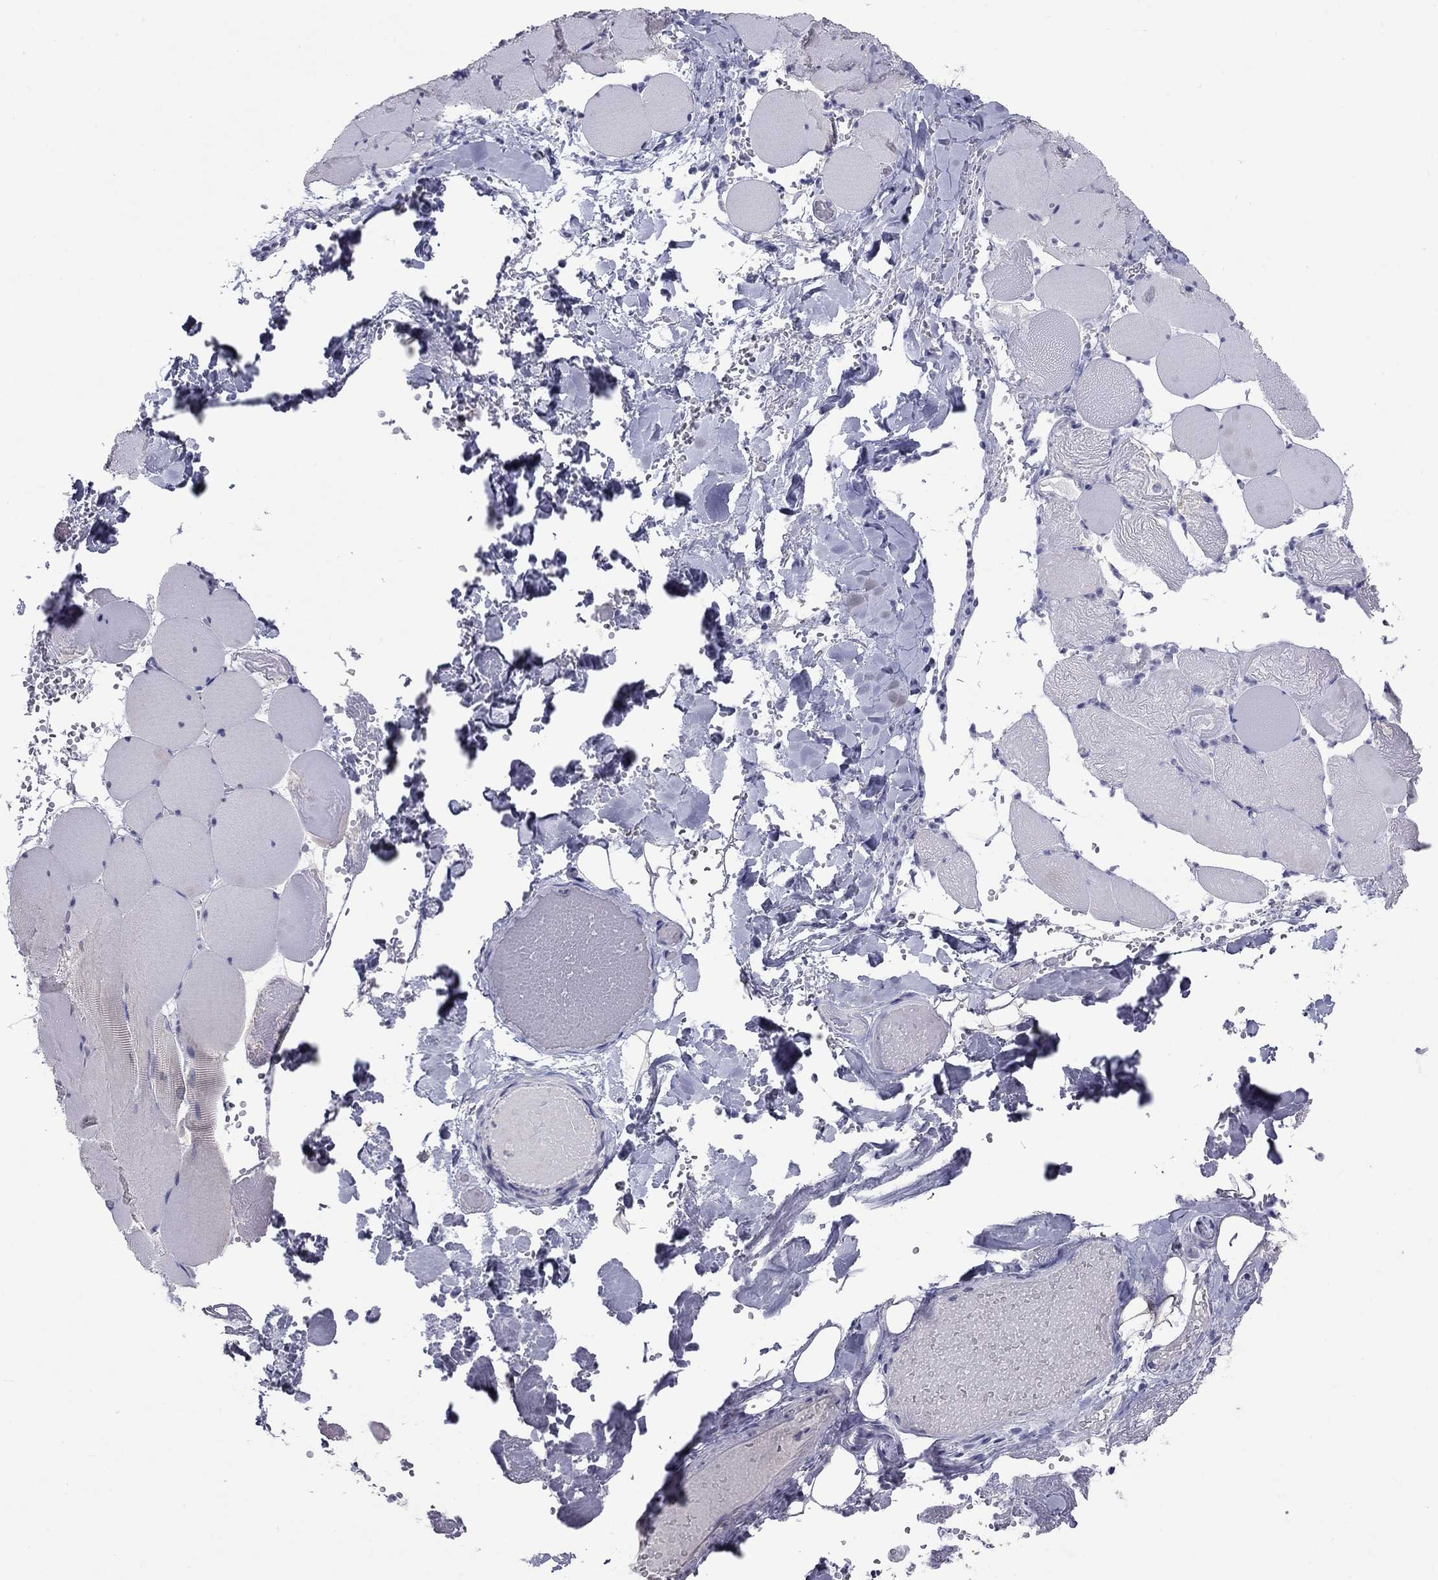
{"staining": {"intensity": "negative", "quantity": "none", "location": "none"}, "tissue": "skeletal muscle", "cell_type": "Myocytes", "image_type": "normal", "snomed": [{"axis": "morphology", "description": "Normal tissue, NOS"}, {"axis": "morphology", "description": "Malignant melanoma, Metastatic site"}, {"axis": "topography", "description": "Skeletal muscle"}], "caption": "Myocytes show no significant expression in unremarkable skeletal muscle.", "gene": "HAO1", "patient": {"sex": "male", "age": 50}}